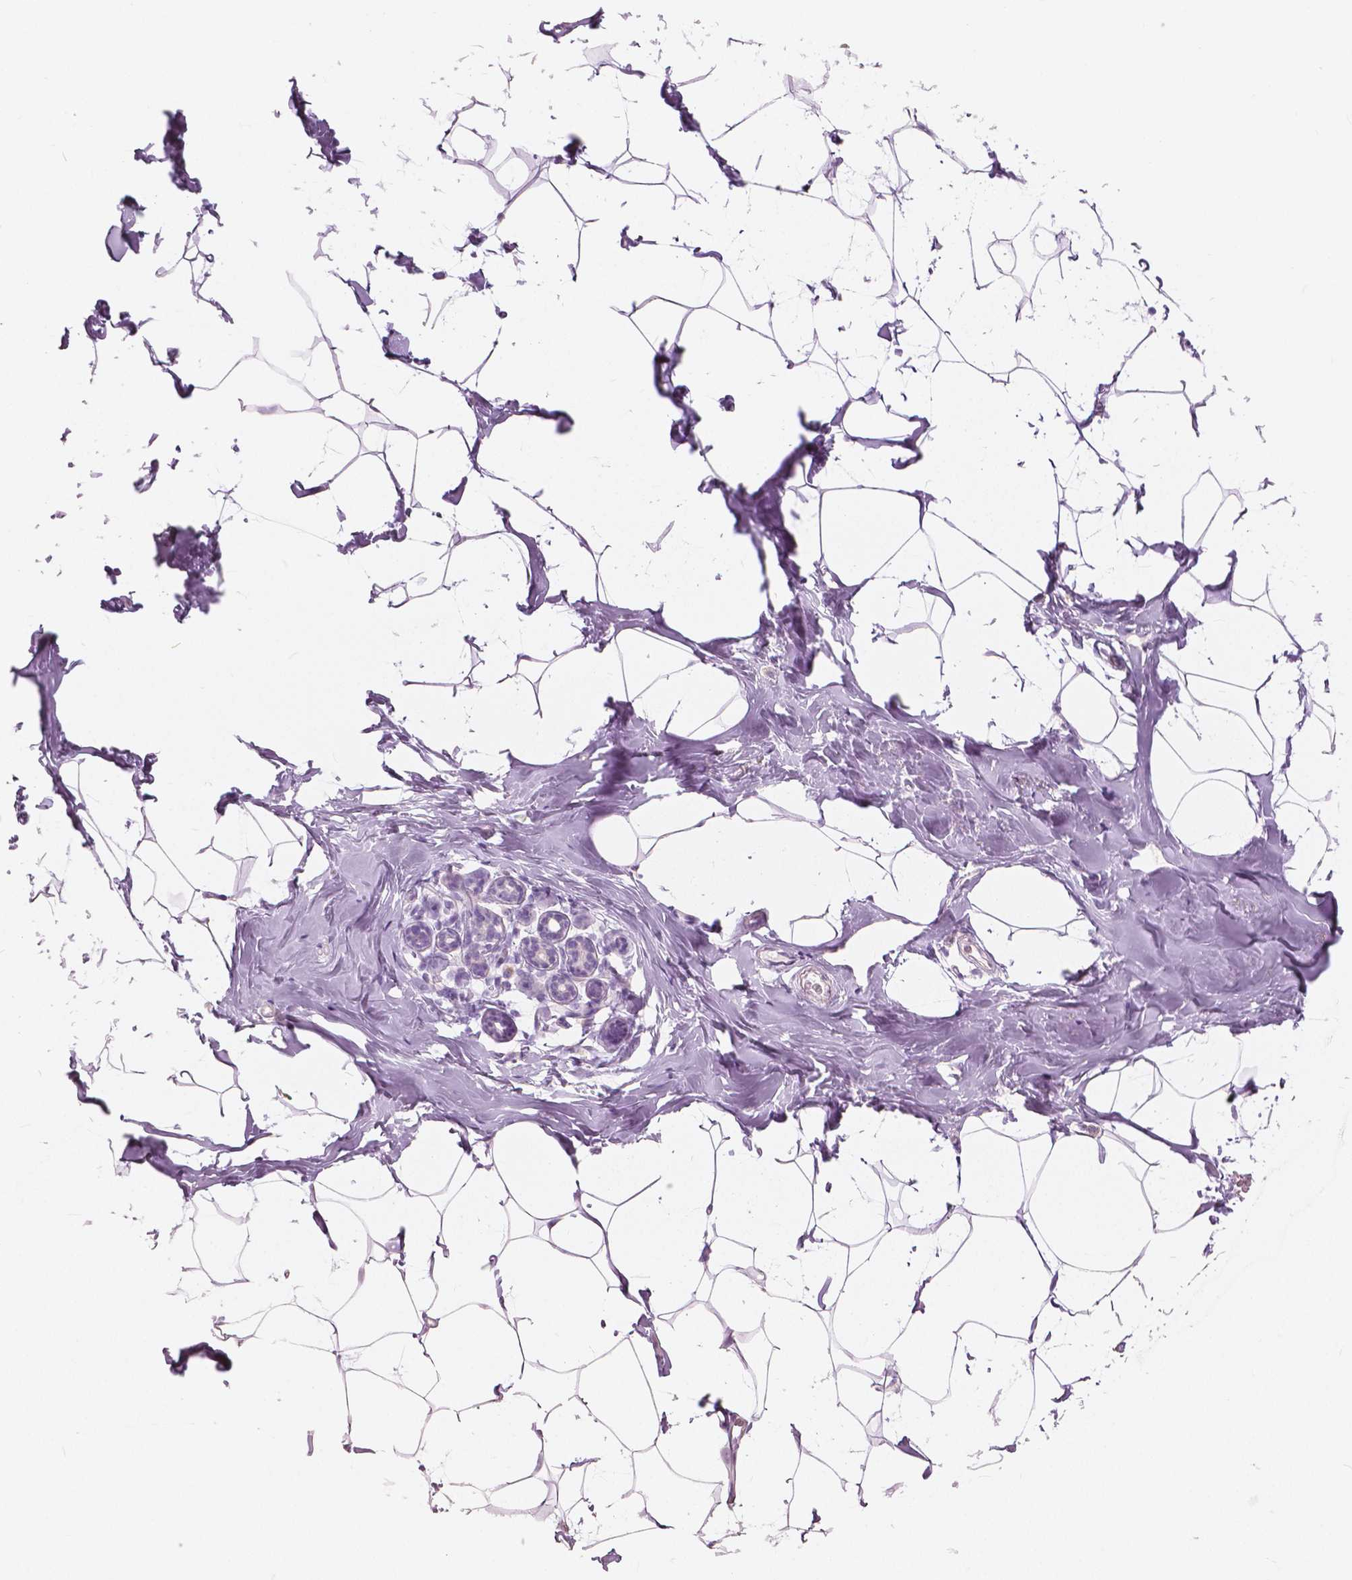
{"staining": {"intensity": "negative", "quantity": "none", "location": "none"}, "tissue": "breast", "cell_type": "Adipocytes", "image_type": "normal", "snomed": [{"axis": "morphology", "description": "Normal tissue, NOS"}, {"axis": "topography", "description": "Breast"}], "caption": "The histopathology image displays no significant expression in adipocytes of breast. The staining was performed using DAB to visualize the protein expression in brown, while the nuclei were stained in blue with hematoxylin (Magnification: 20x).", "gene": "A4GNT", "patient": {"sex": "female", "age": 32}}